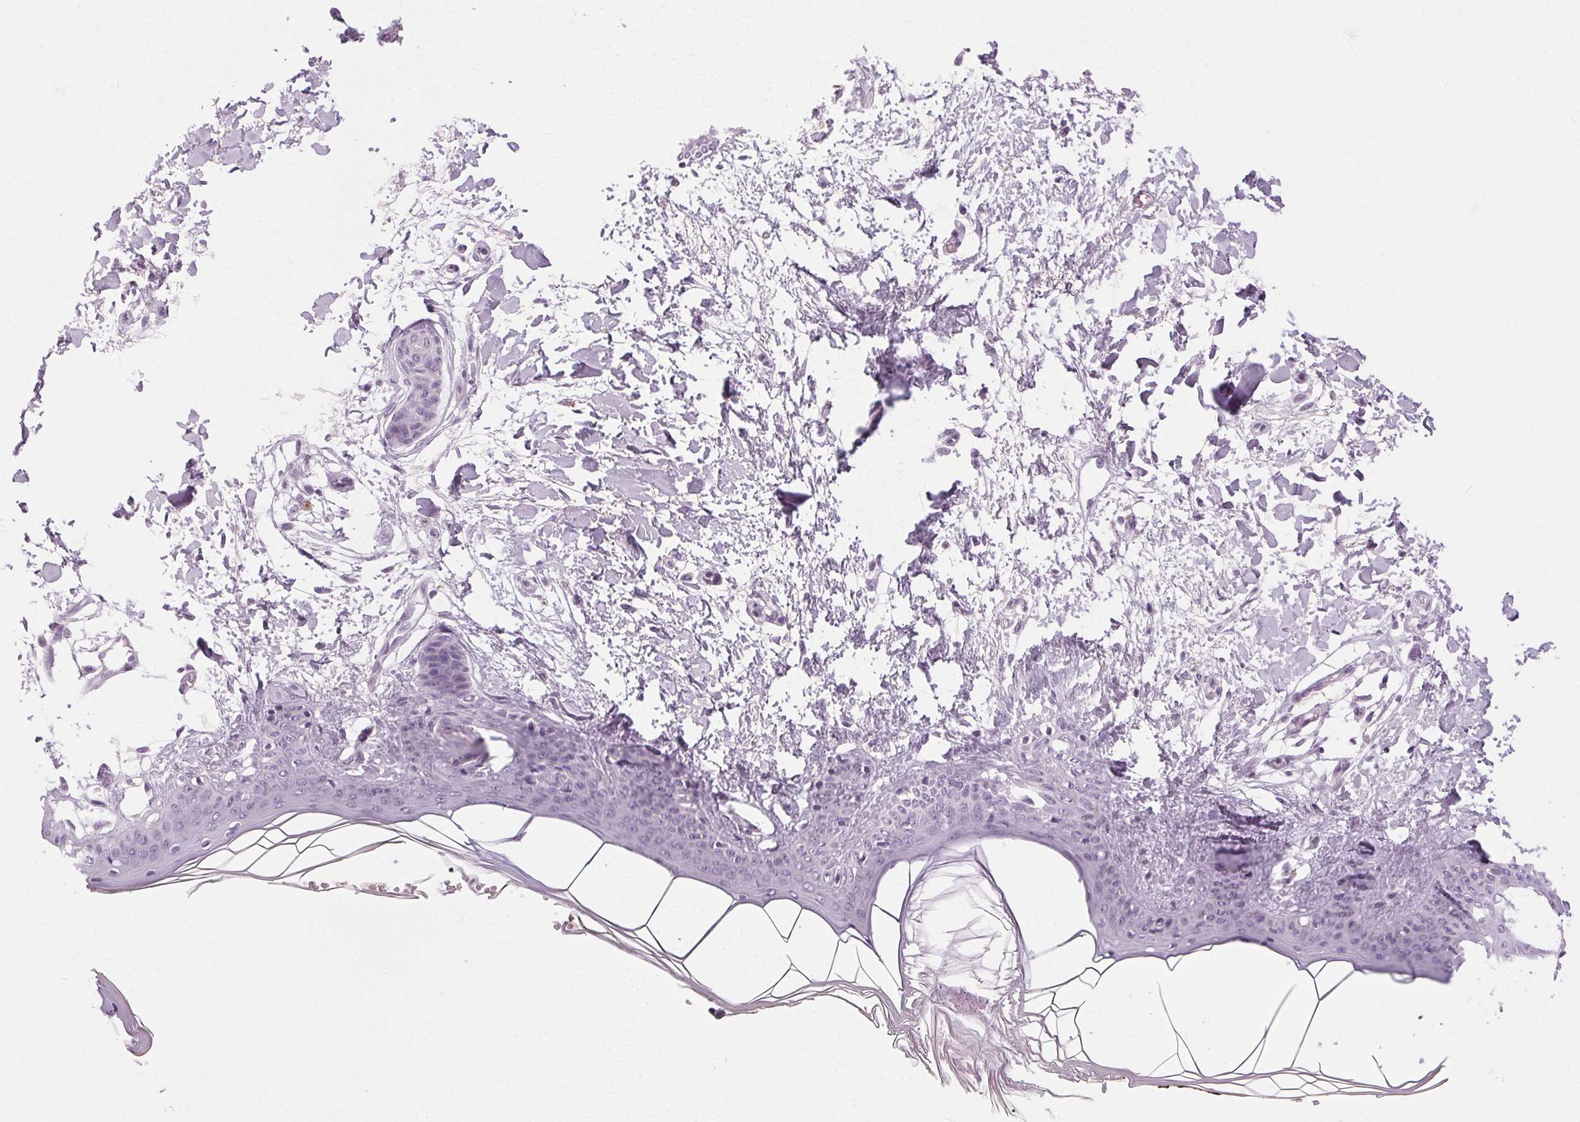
{"staining": {"intensity": "negative", "quantity": "none", "location": "none"}, "tissue": "skin", "cell_type": "Fibroblasts", "image_type": "normal", "snomed": [{"axis": "morphology", "description": "Normal tissue, NOS"}, {"axis": "topography", "description": "Skin"}], "caption": "An IHC micrograph of unremarkable skin is shown. There is no staining in fibroblasts of skin.", "gene": "POMC", "patient": {"sex": "female", "age": 34}}